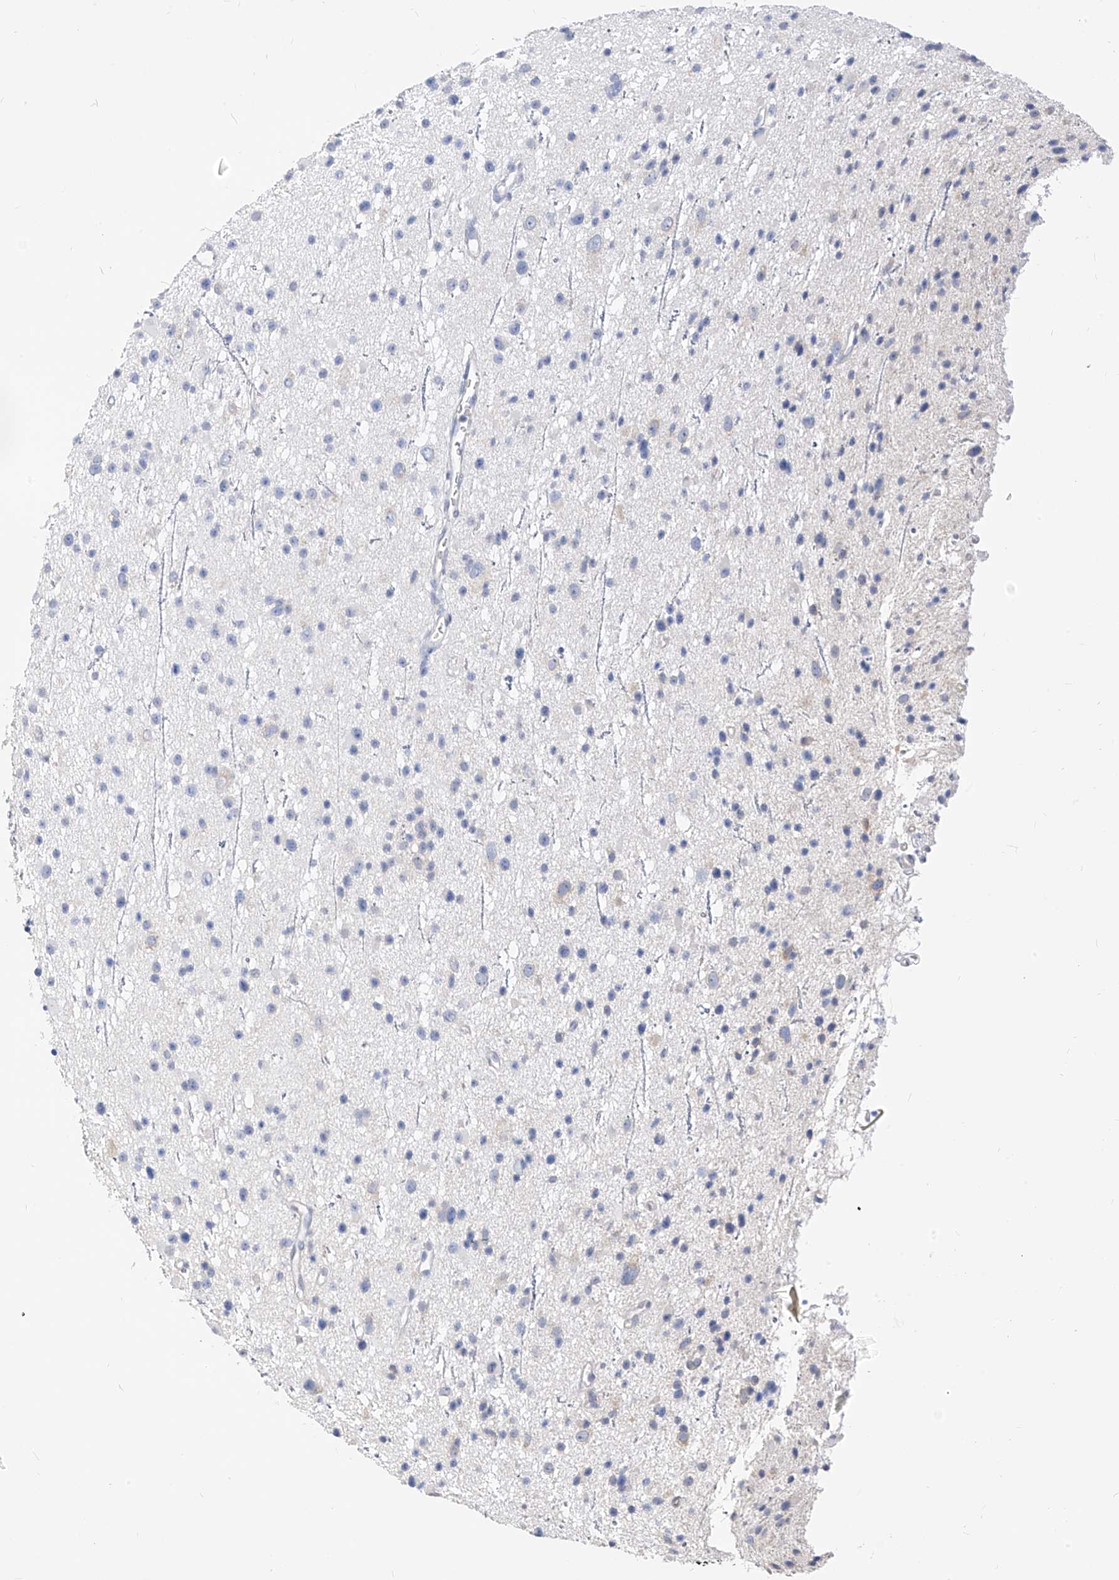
{"staining": {"intensity": "negative", "quantity": "none", "location": "none"}, "tissue": "glioma", "cell_type": "Tumor cells", "image_type": "cancer", "snomed": [{"axis": "morphology", "description": "Glioma, malignant, Low grade"}, {"axis": "topography", "description": "Cerebral cortex"}], "caption": "Protein analysis of malignant glioma (low-grade) displays no significant staining in tumor cells.", "gene": "ZZEF1", "patient": {"sex": "female", "age": 39}}